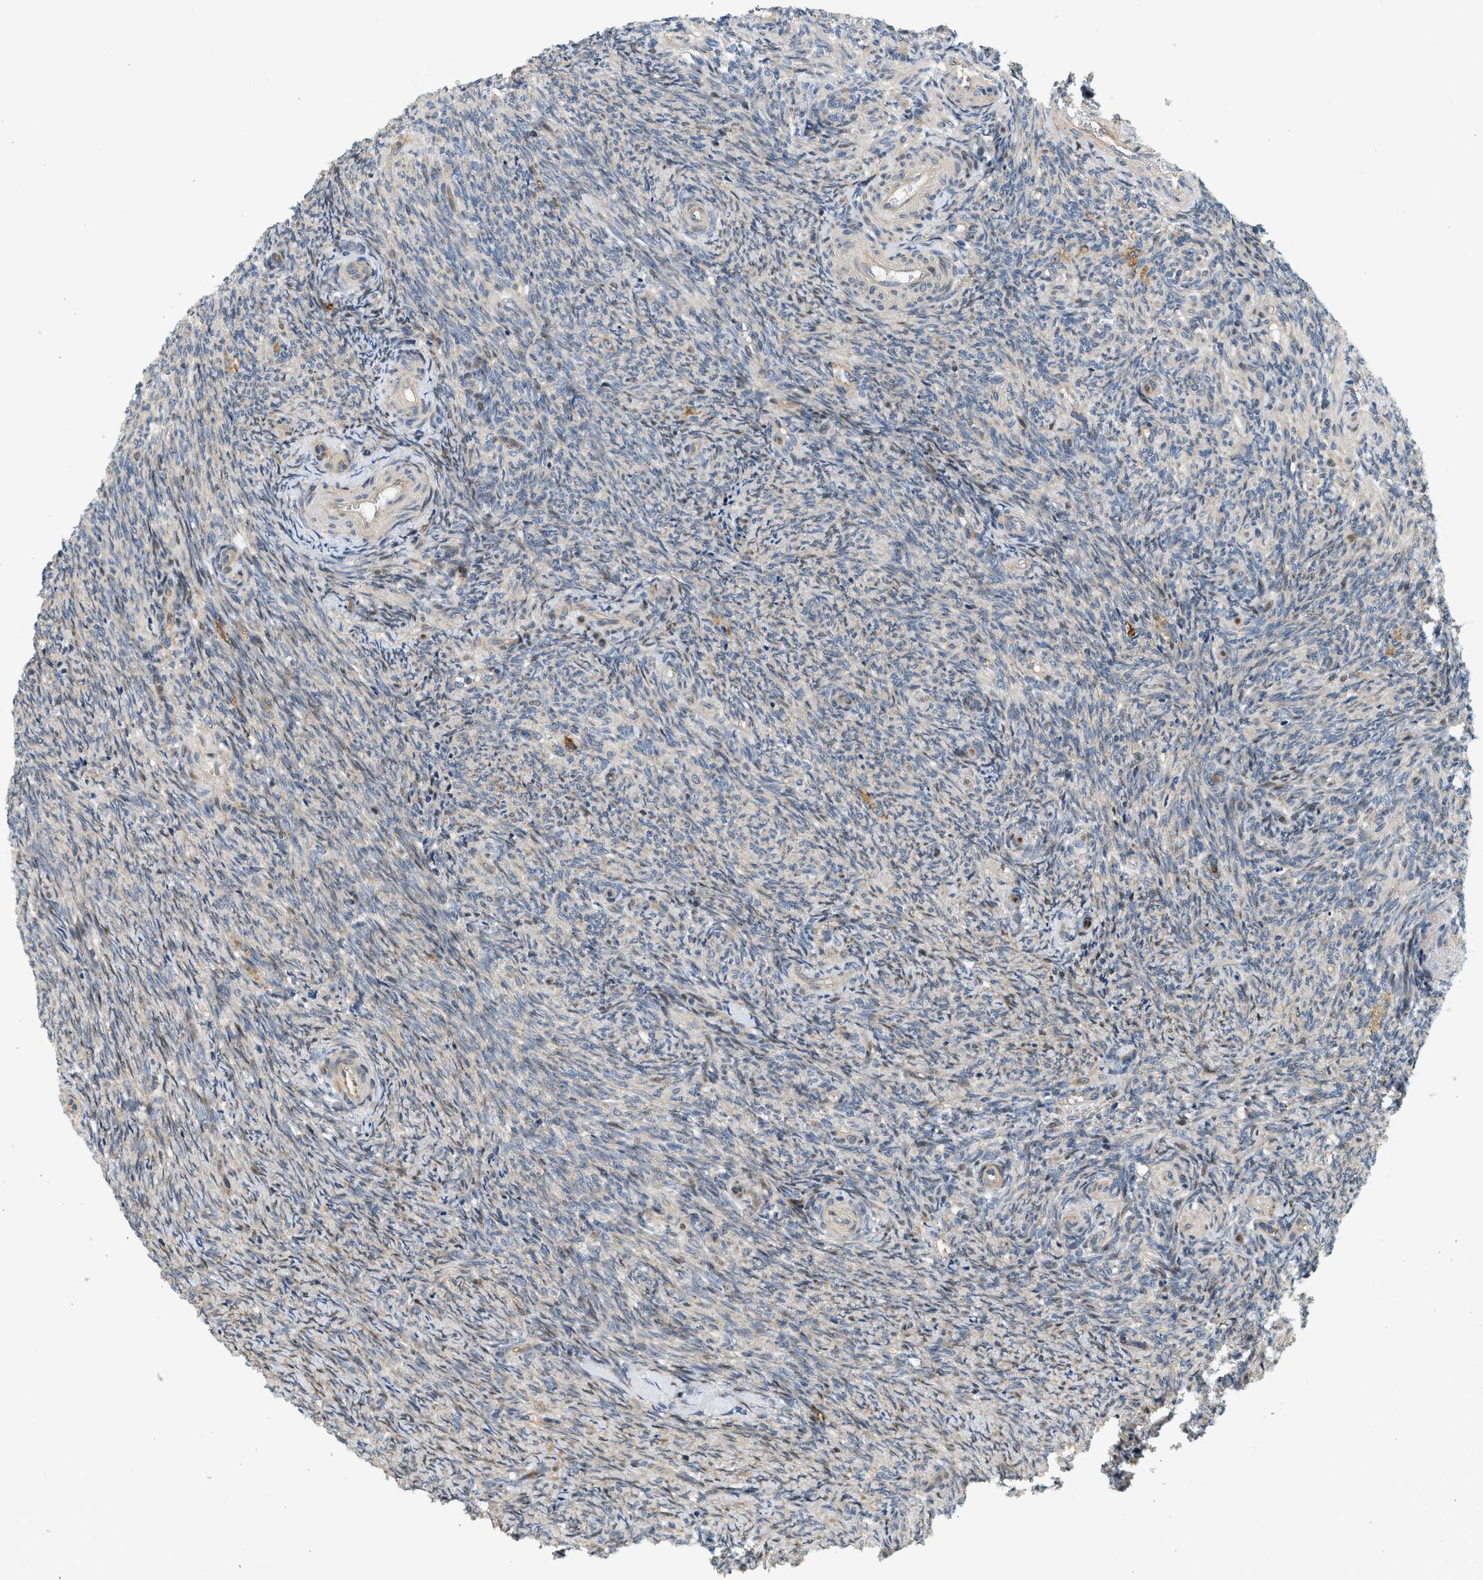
{"staining": {"intensity": "moderate", "quantity": ">75%", "location": "cytoplasmic/membranous"}, "tissue": "ovary", "cell_type": "Follicle cells", "image_type": "normal", "snomed": [{"axis": "morphology", "description": "Normal tissue, NOS"}, {"axis": "topography", "description": "Ovary"}], "caption": "Ovary stained for a protein (brown) displays moderate cytoplasmic/membranous positive positivity in about >75% of follicle cells.", "gene": "NRSN2", "patient": {"sex": "female", "age": 41}}